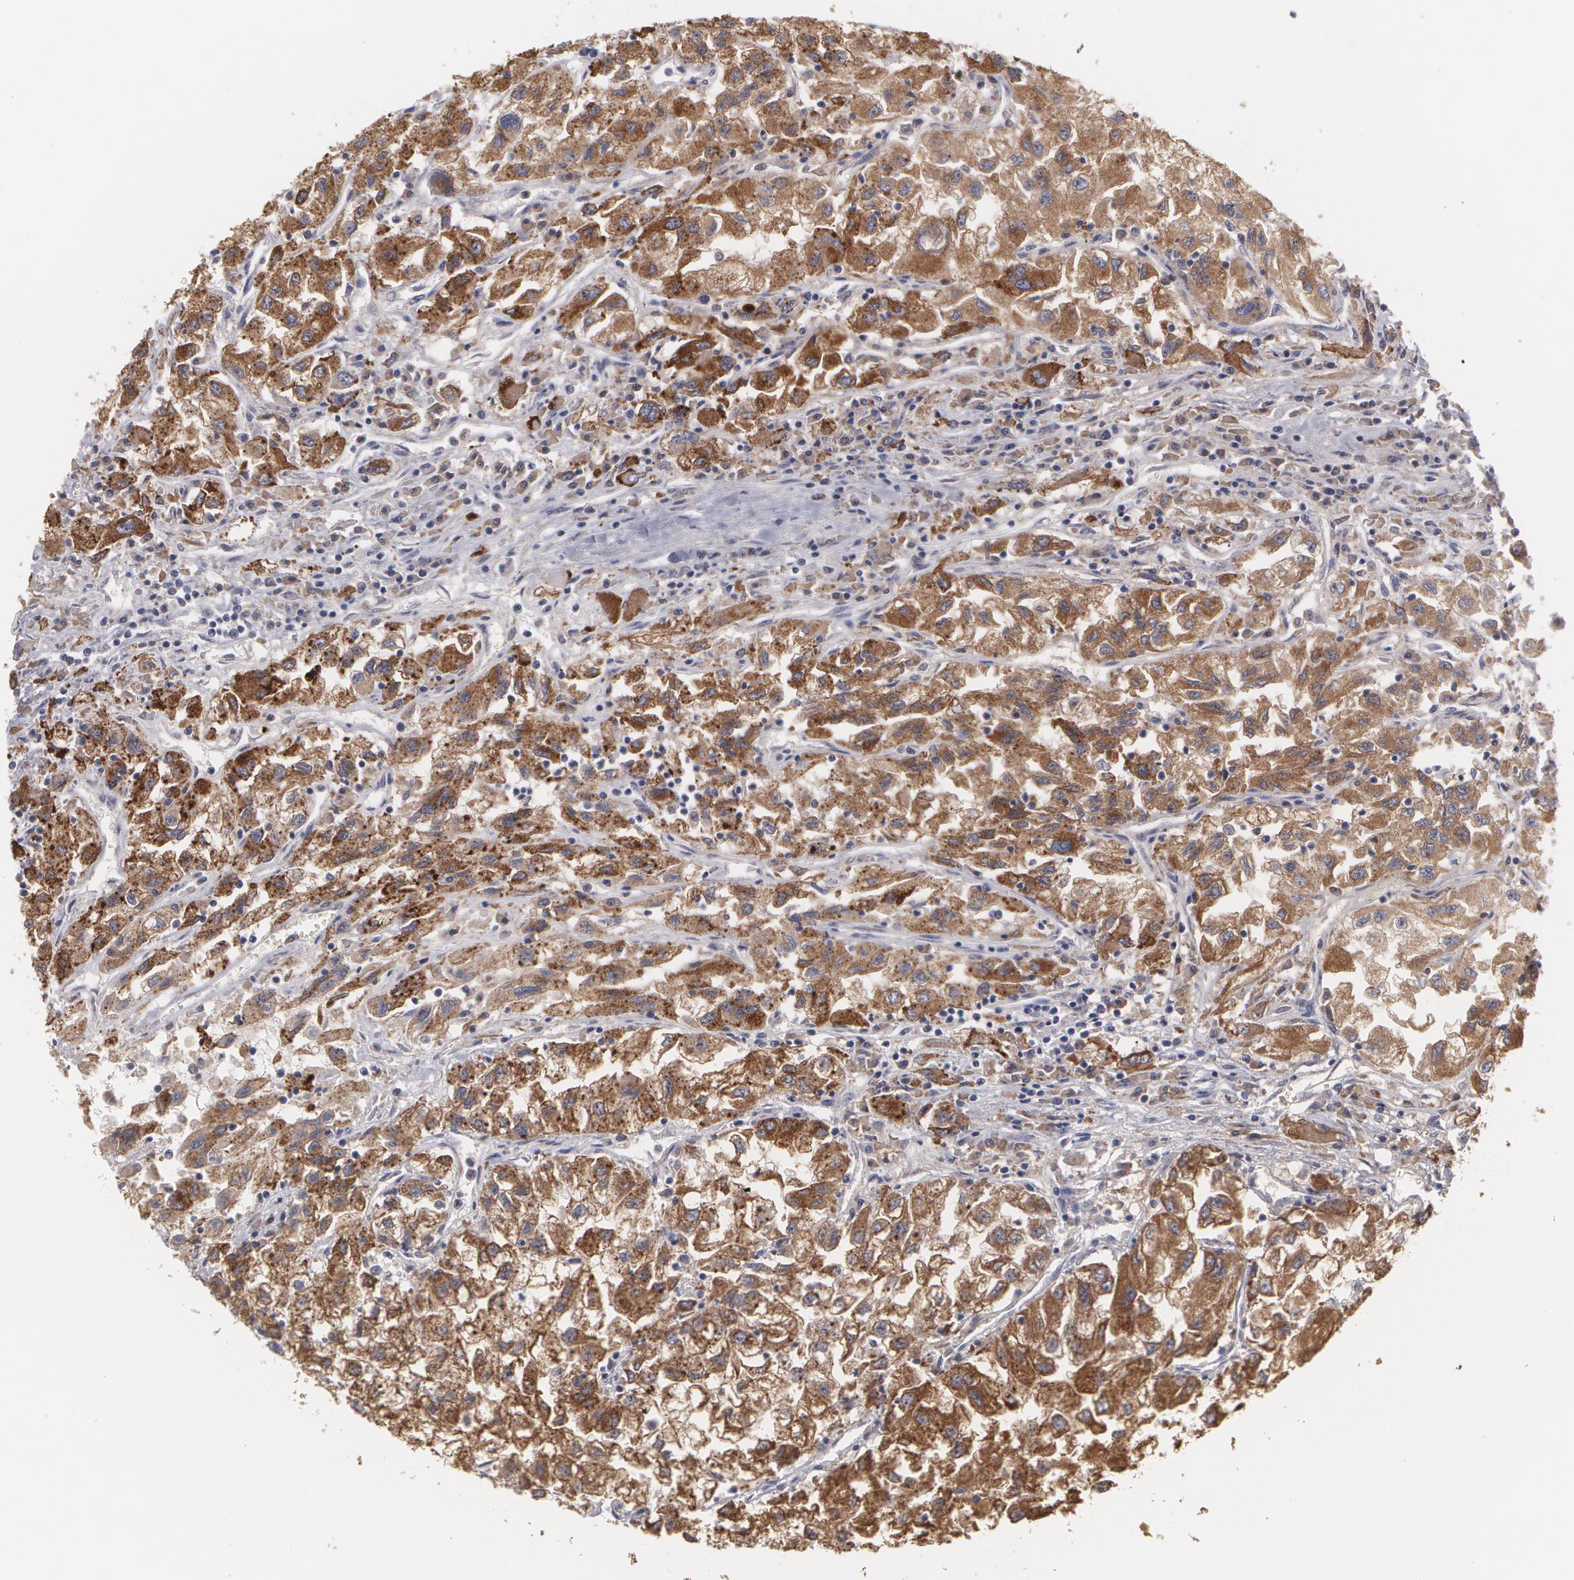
{"staining": {"intensity": "strong", "quantity": ">75%", "location": "cytoplasmic/membranous"}, "tissue": "renal cancer", "cell_type": "Tumor cells", "image_type": "cancer", "snomed": [{"axis": "morphology", "description": "Adenocarcinoma, NOS"}, {"axis": "topography", "description": "Kidney"}], "caption": "Protein positivity by IHC displays strong cytoplasmic/membranous positivity in about >75% of tumor cells in renal cancer (adenocarcinoma).", "gene": "MTHFD1", "patient": {"sex": "male", "age": 59}}